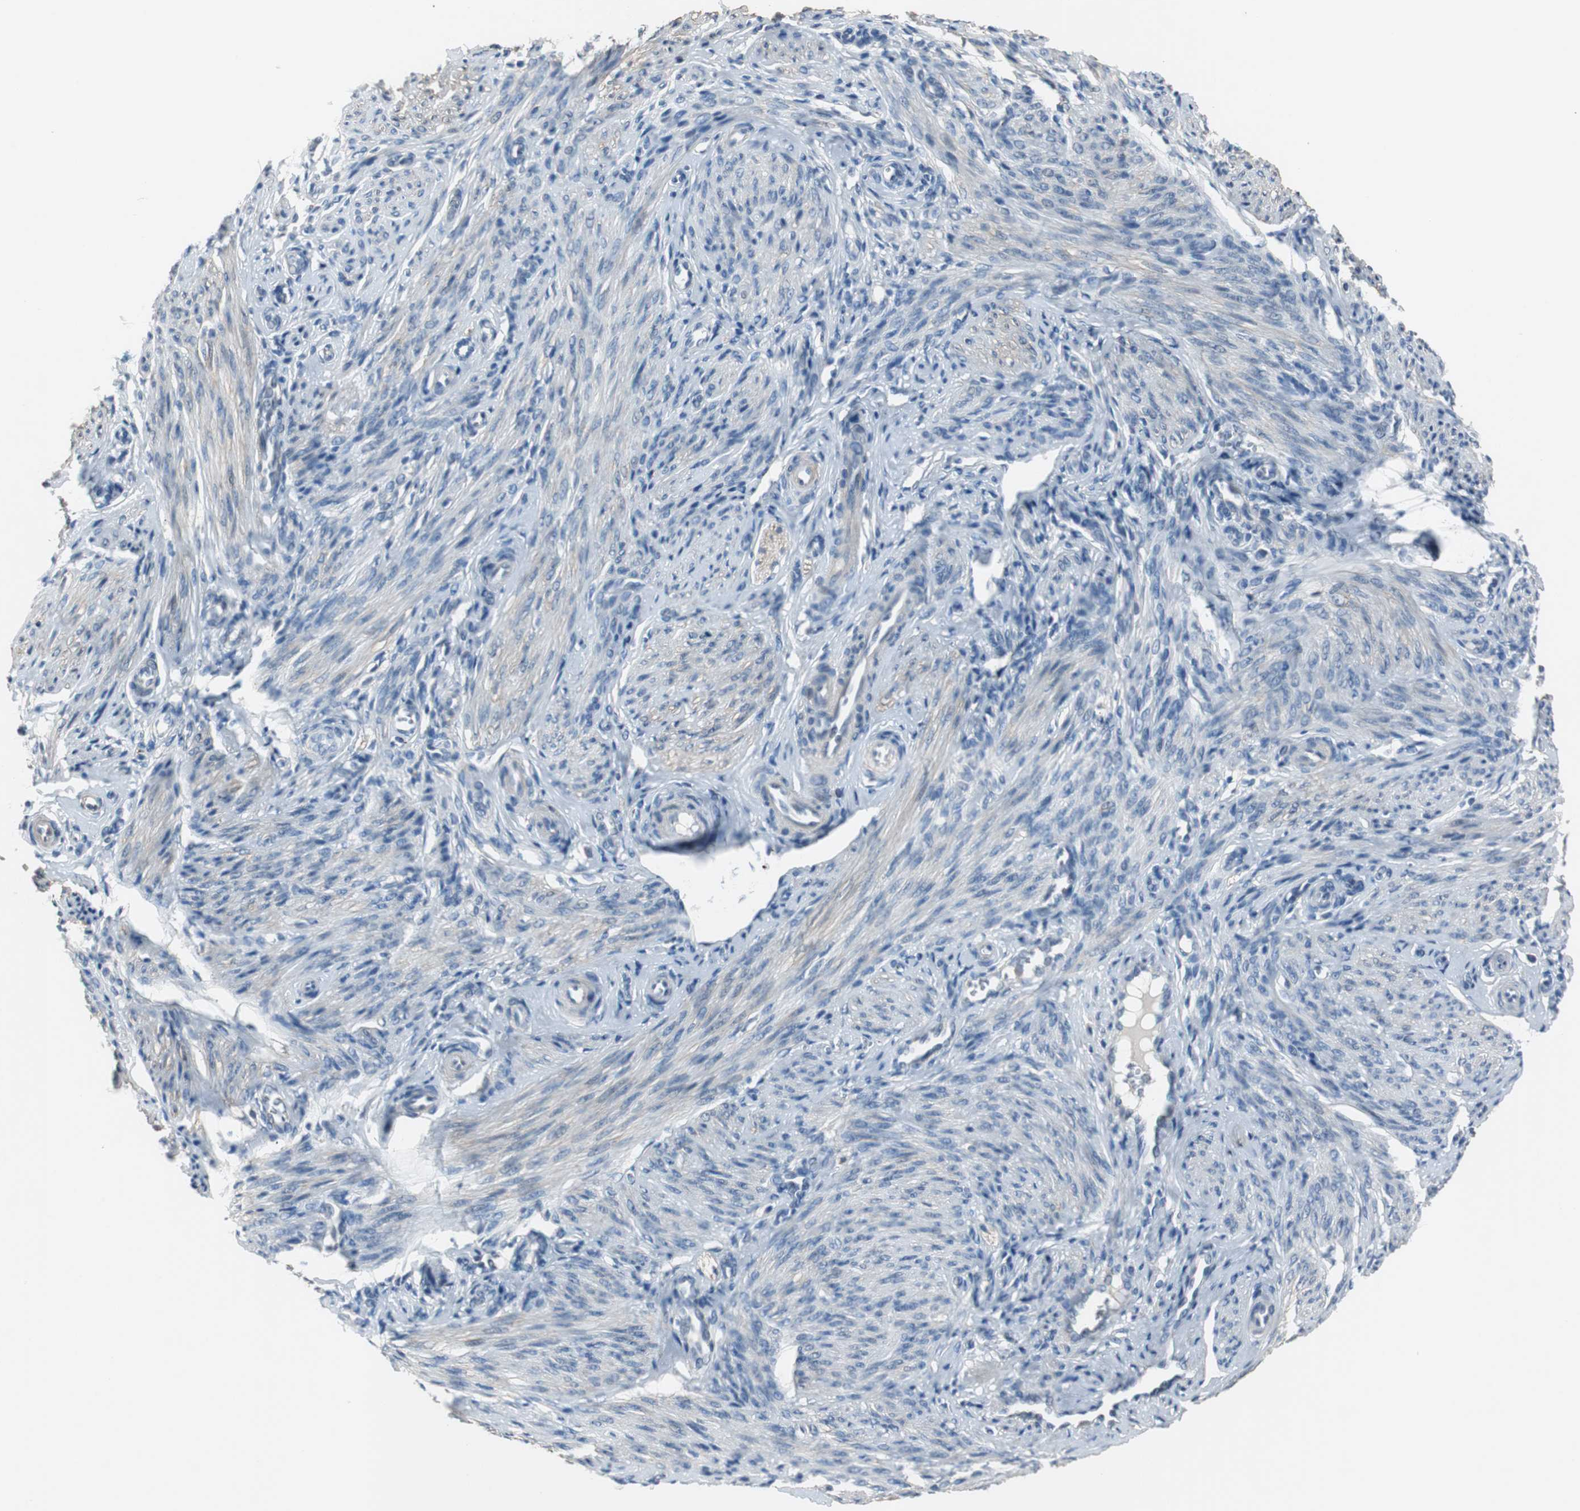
{"staining": {"intensity": "negative", "quantity": "none", "location": "none"}, "tissue": "endometrium", "cell_type": "Cells in endometrial stroma", "image_type": "normal", "snomed": [{"axis": "morphology", "description": "Normal tissue, NOS"}, {"axis": "topography", "description": "Endometrium"}], "caption": "IHC micrograph of benign human endometrium stained for a protein (brown), which shows no expression in cells in endometrial stroma.", "gene": "PCYT1B", "patient": {"sex": "female", "age": 27}}